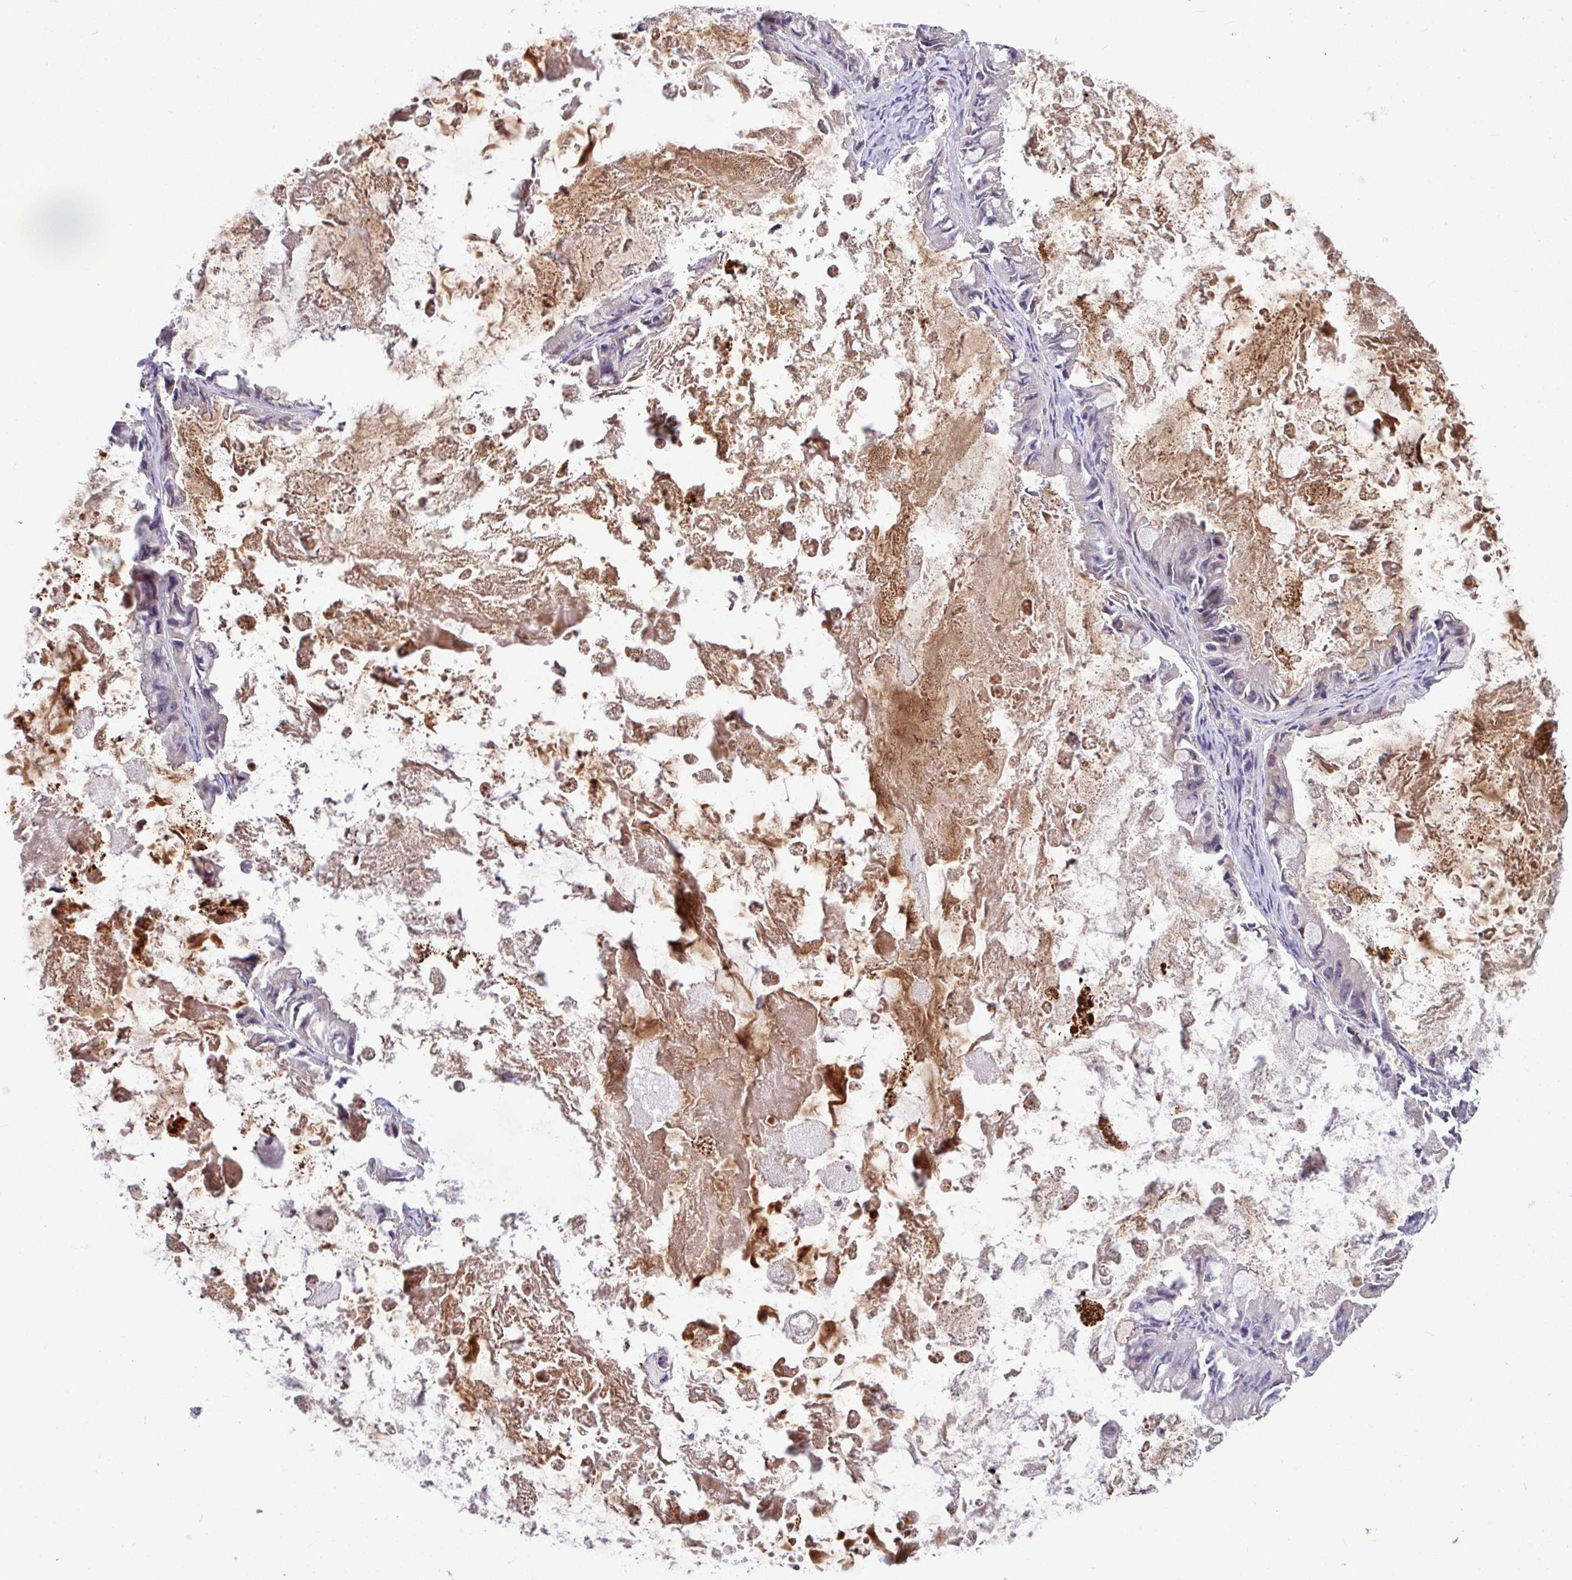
{"staining": {"intensity": "weak", "quantity": "<25%", "location": "cytoplasmic/membranous"}, "tissue": "ovarian cancer", "cell_type": "Tumor cells", "image_type": "cancer", "snomed": [{"axis": "morphology", "description": "Cystadenocarcinoma, mucinous, NOS"}, {"axis": "topography", "description": "Ovary"}], "caption": "Ovarian mucinous cystadenocarcinoma was stained to show a protein in brown. There is no significant positivity in tumor cells.", "gene": "B4GALNT4", "patient": {"sex": "female", "age": 61}}